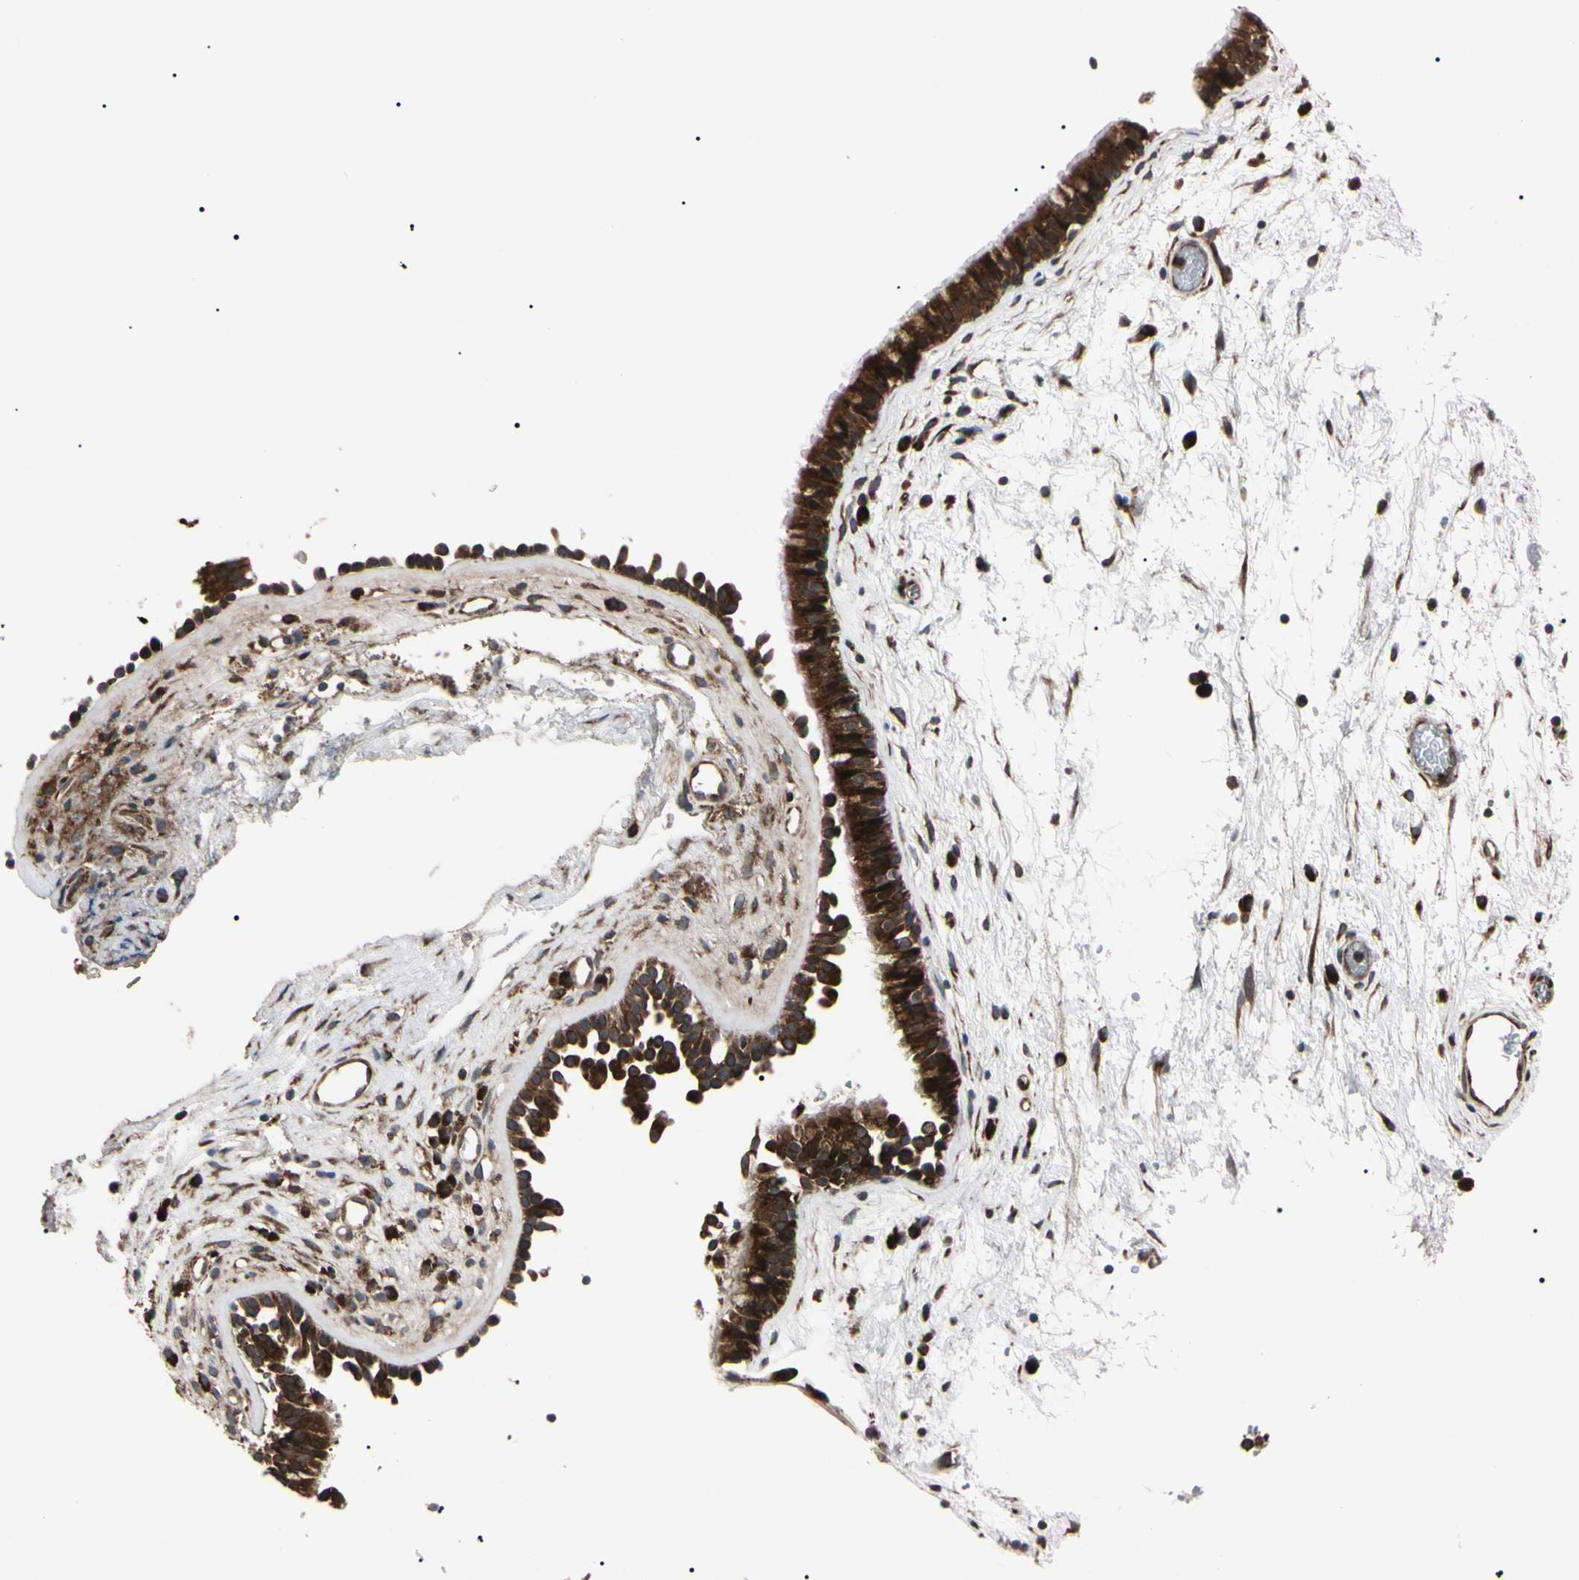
{"staining": {"intensity": "strong", "quantity": ">75%", "location": "cytoplasmic/membranous"}, "tissue": "nasopharynx", "cell_type": "Respiratory epithelial cells", "image_type": "normal", "snomed": [{"axis": "morphology", "description": "Normal tissue, NOS"}, {"axis": "morphology", "description": "Inflammation, NOS"}, {"axis": "topography", "description": "Nasopharynx"}], "caption": "DAB immunohistochemical staining of benign nasopharynx displays strong cytoplasmic/membranous protein staining in approximately >75% of respiratory epithelial cells. The staining is performed using DAB (3,3'-diaminobenzidine) brown chromogen to label protein expression. The nuclei are counter-stained blue using hematoxylin.", "gene": "GUCY1B1", "patient": {"sex": "male", "age": 48}}